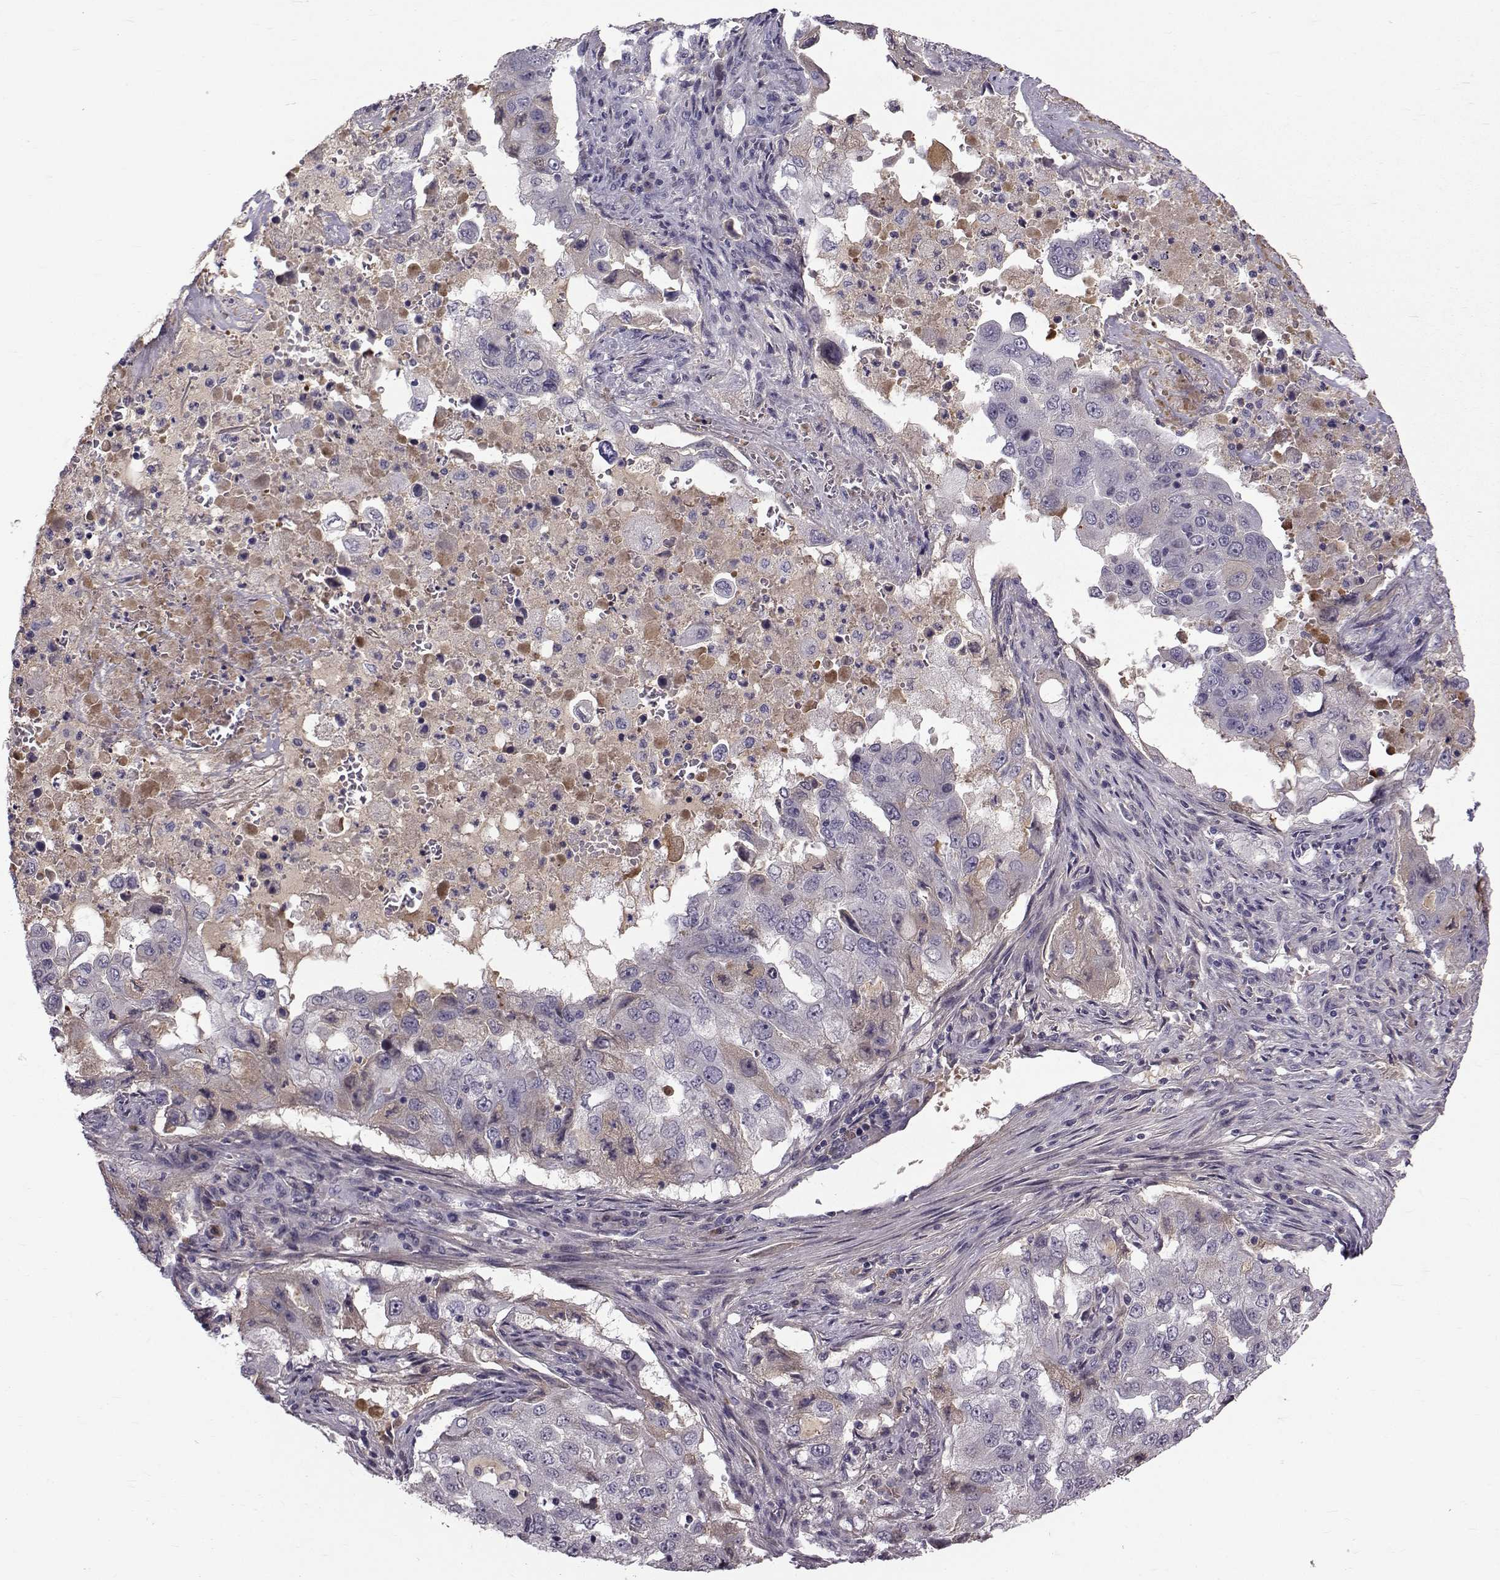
{"staining": {"intensity": "negative", "quantity": "none", "location": "none"}, "tissue": "lung cancer", "cell_type": "Tumor cells", "image_type": "cancer", "snomed": [{"axis": "morphology", "description": "Adenocarcinoma, NOS"}, {"axis": "topography", "description": "Lung"}], "caption": "A histopathology image of human lung adenocarcinoma is negative for staining in tumor cells.", "gene": "TNFRSF11B", "patient": {"sex": "female", "age": 61}}